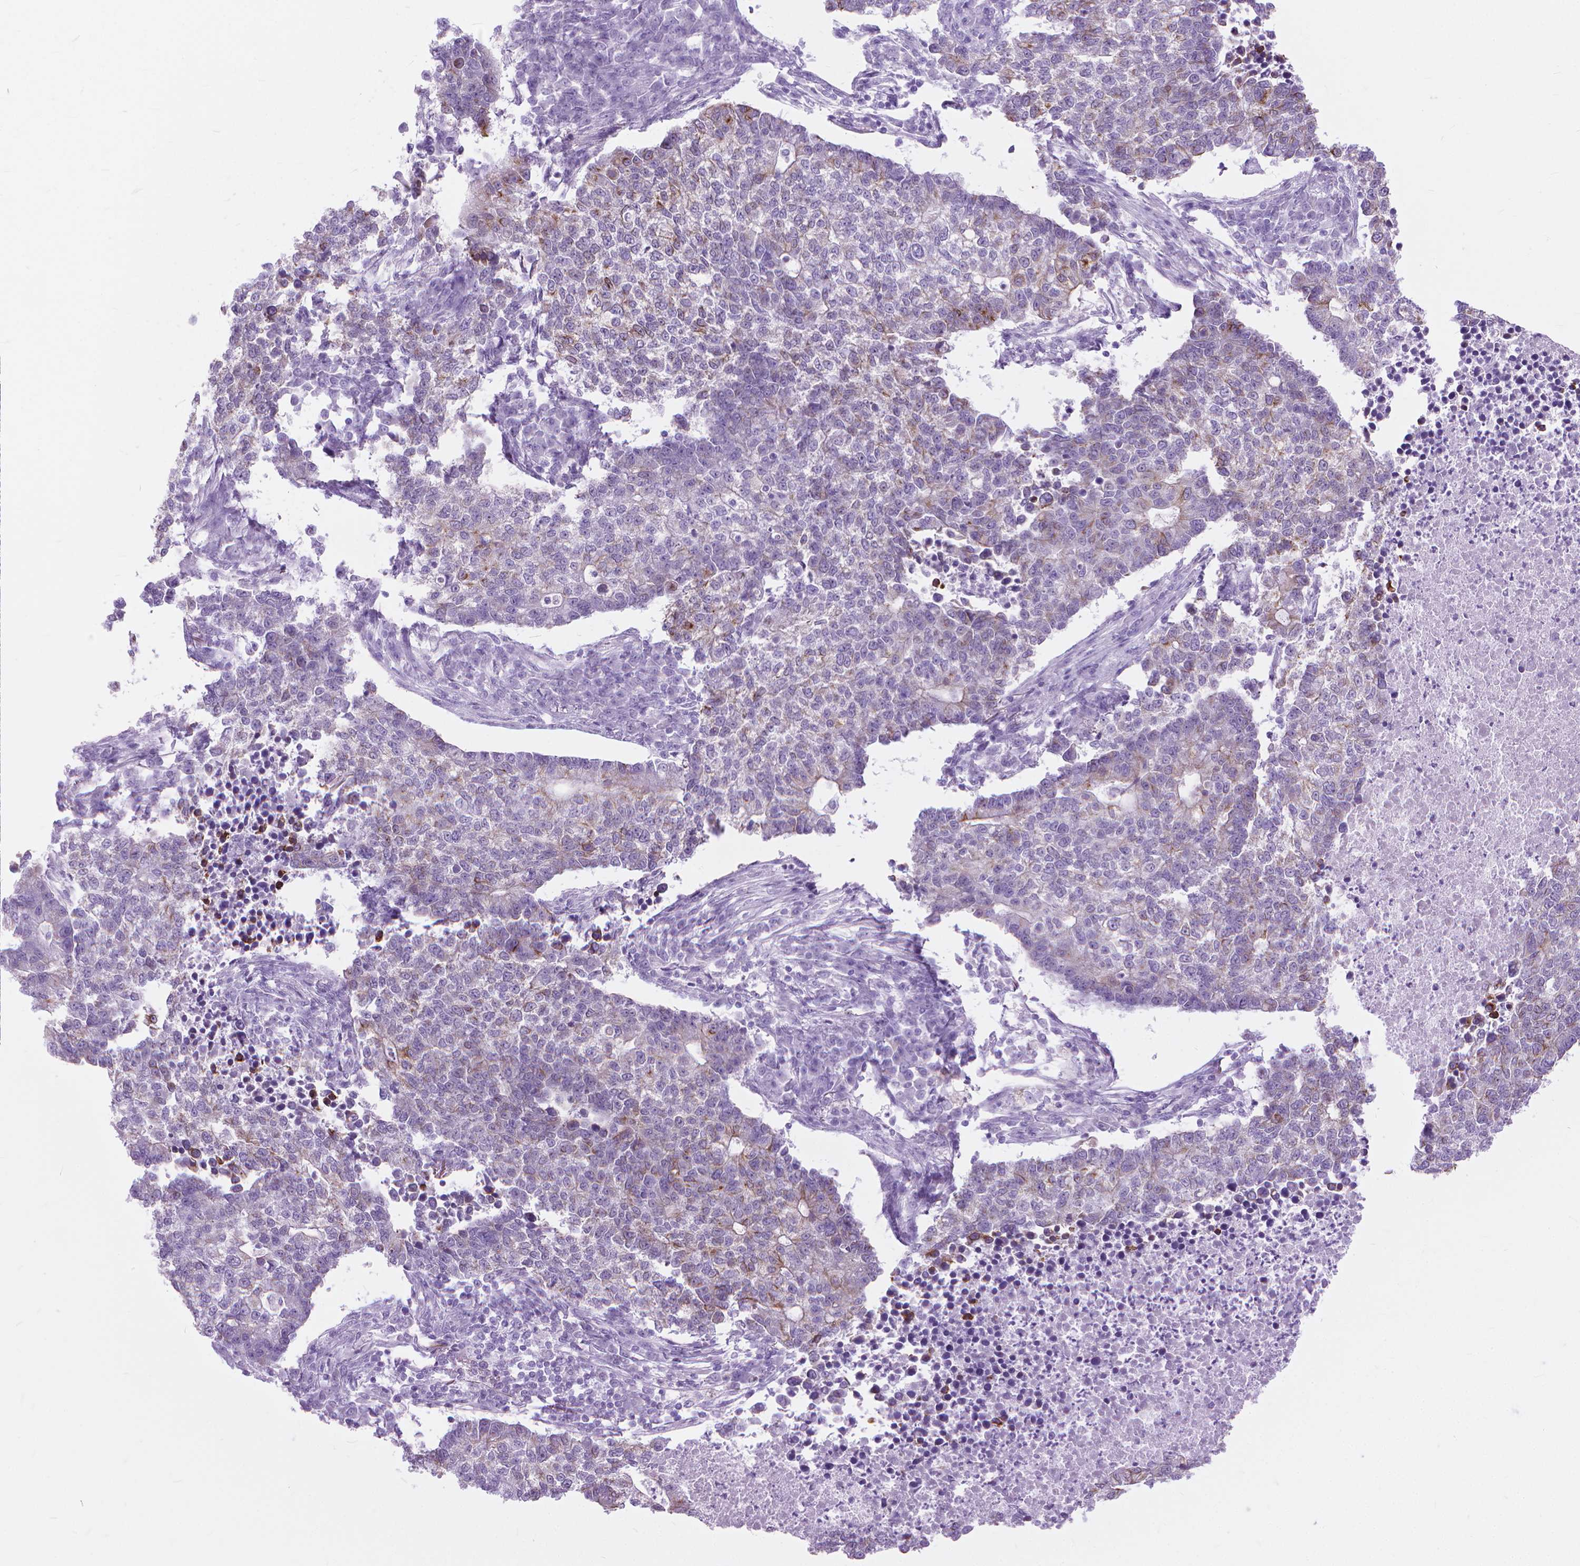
{"staining": {"intensity": "weak", "quantity": "<25%", "location": "cytoplasmic/membranous"}, "tissue": "lung cancer", "cell_type": "Tumor cells", "image_type": "cancer", "snomed": [{"axis": "morphology", "description": "Adenocarcinoma, NOS"}, {"axis": "topography", "description": "Lung"}], "caption": "High power microscopy photomicrograph of an immunohistochemistry image of lung adenocarcinoma, revealing no significant expression in tumor cells. Brightfield microscopy of immunohistochemistry stained with DAB (3,3'-diaminobenzidine) (brown) and hematoxylin (blue), captured at high magnification.", "gene": "HTR2B", "patient": {"sex": "male", "age": 57}}